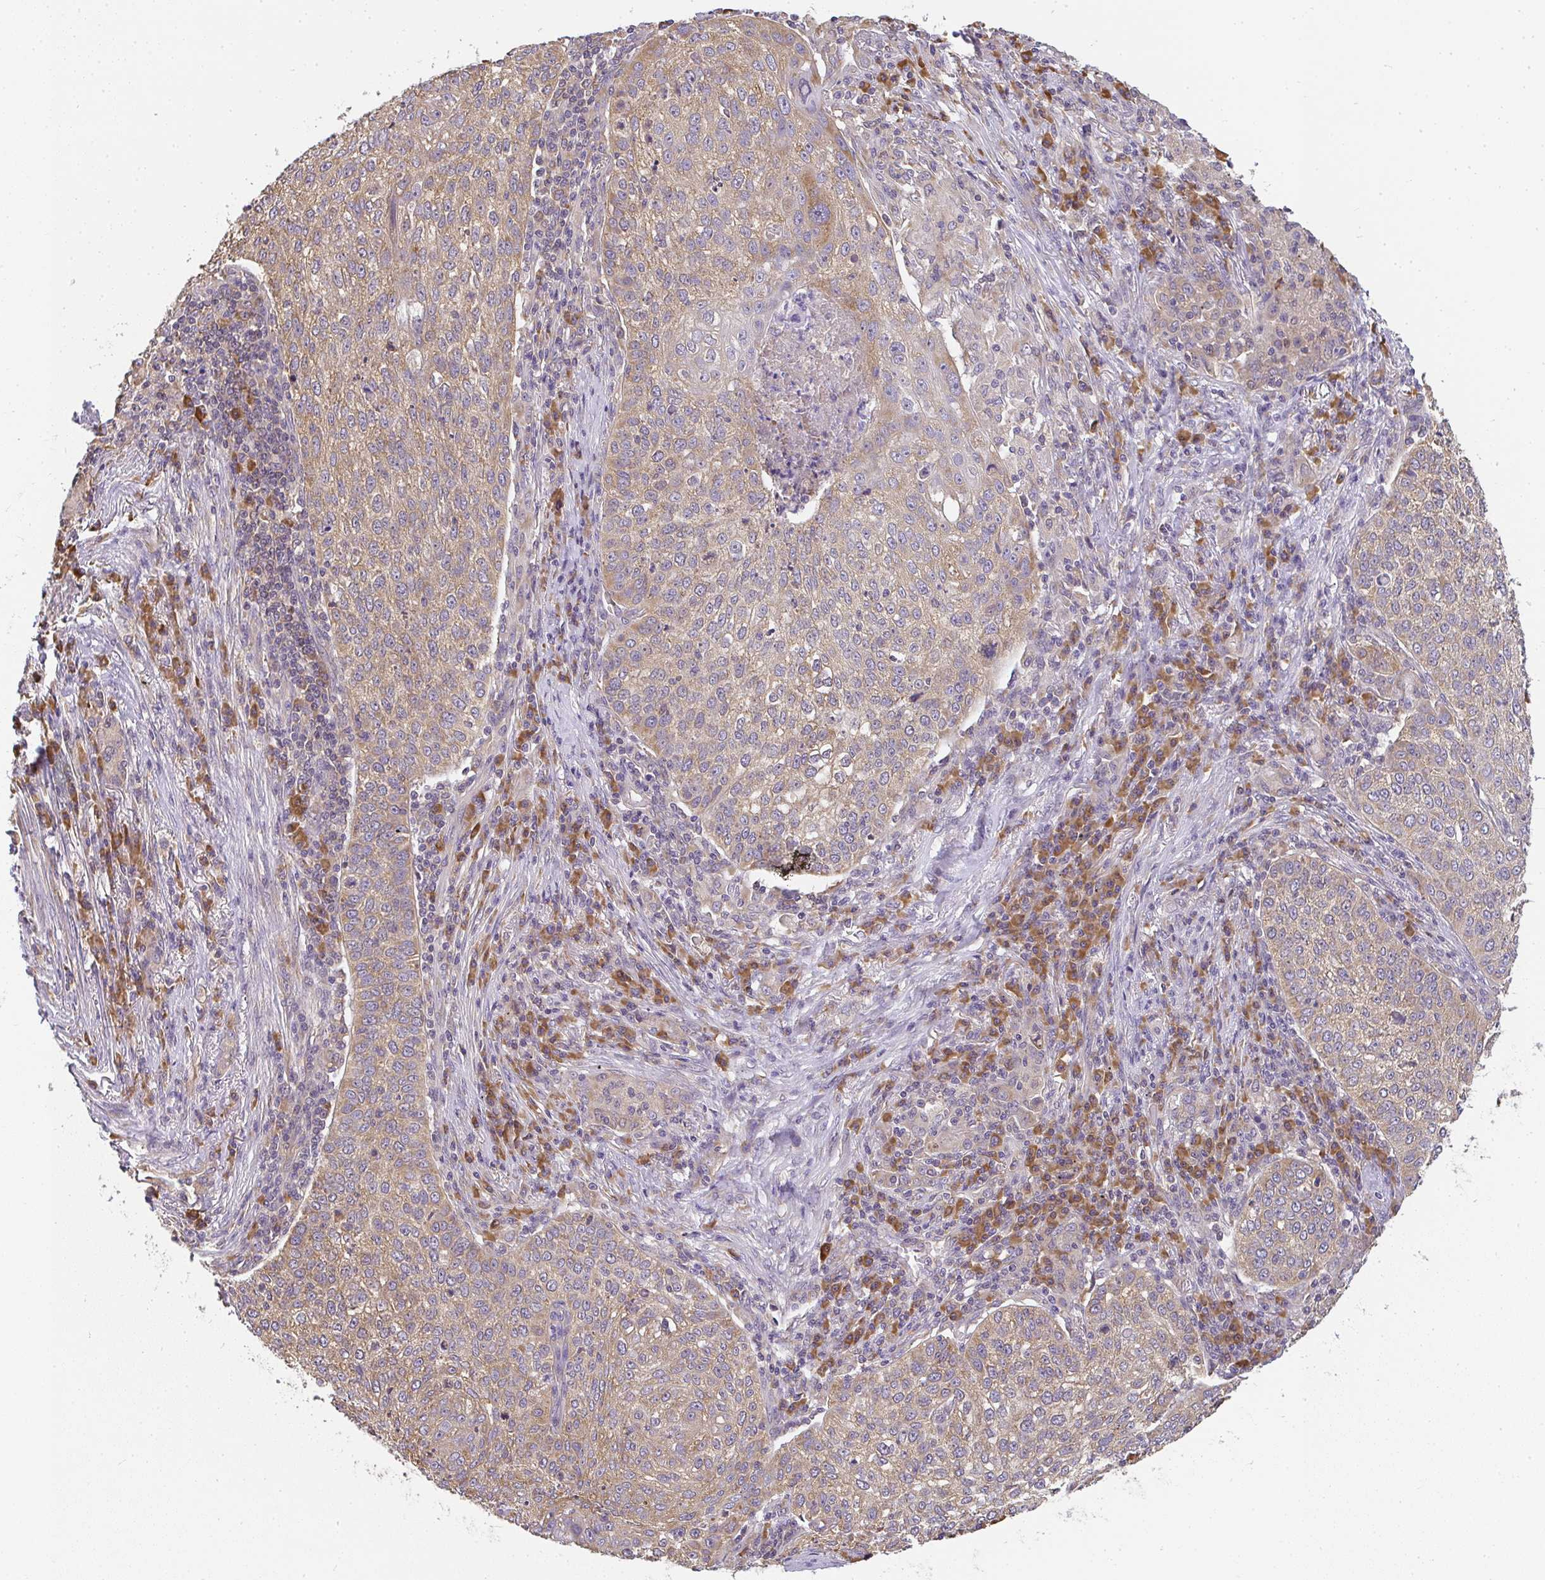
{"staining": {"intensity": "weak", "quantity": ">75%", "location": "cytoplasmic/membranous"}, "tissue": "lung cancer", "cell_type": "Tumor cells", "image_type": "cancer", "snomed": [{"axis": "morphology", "description": "Squamous cell carcinoma, NOS"}, {"axis": "topography", "description": "Lung"}], "caption": "Human lung cancer stained with a brown dye shows weak cytoplasmic/membranous positive staining in about >75% of tumor cells.", "gene": "SLC35B3", "patient": {"sex": "male", "age": 63}}